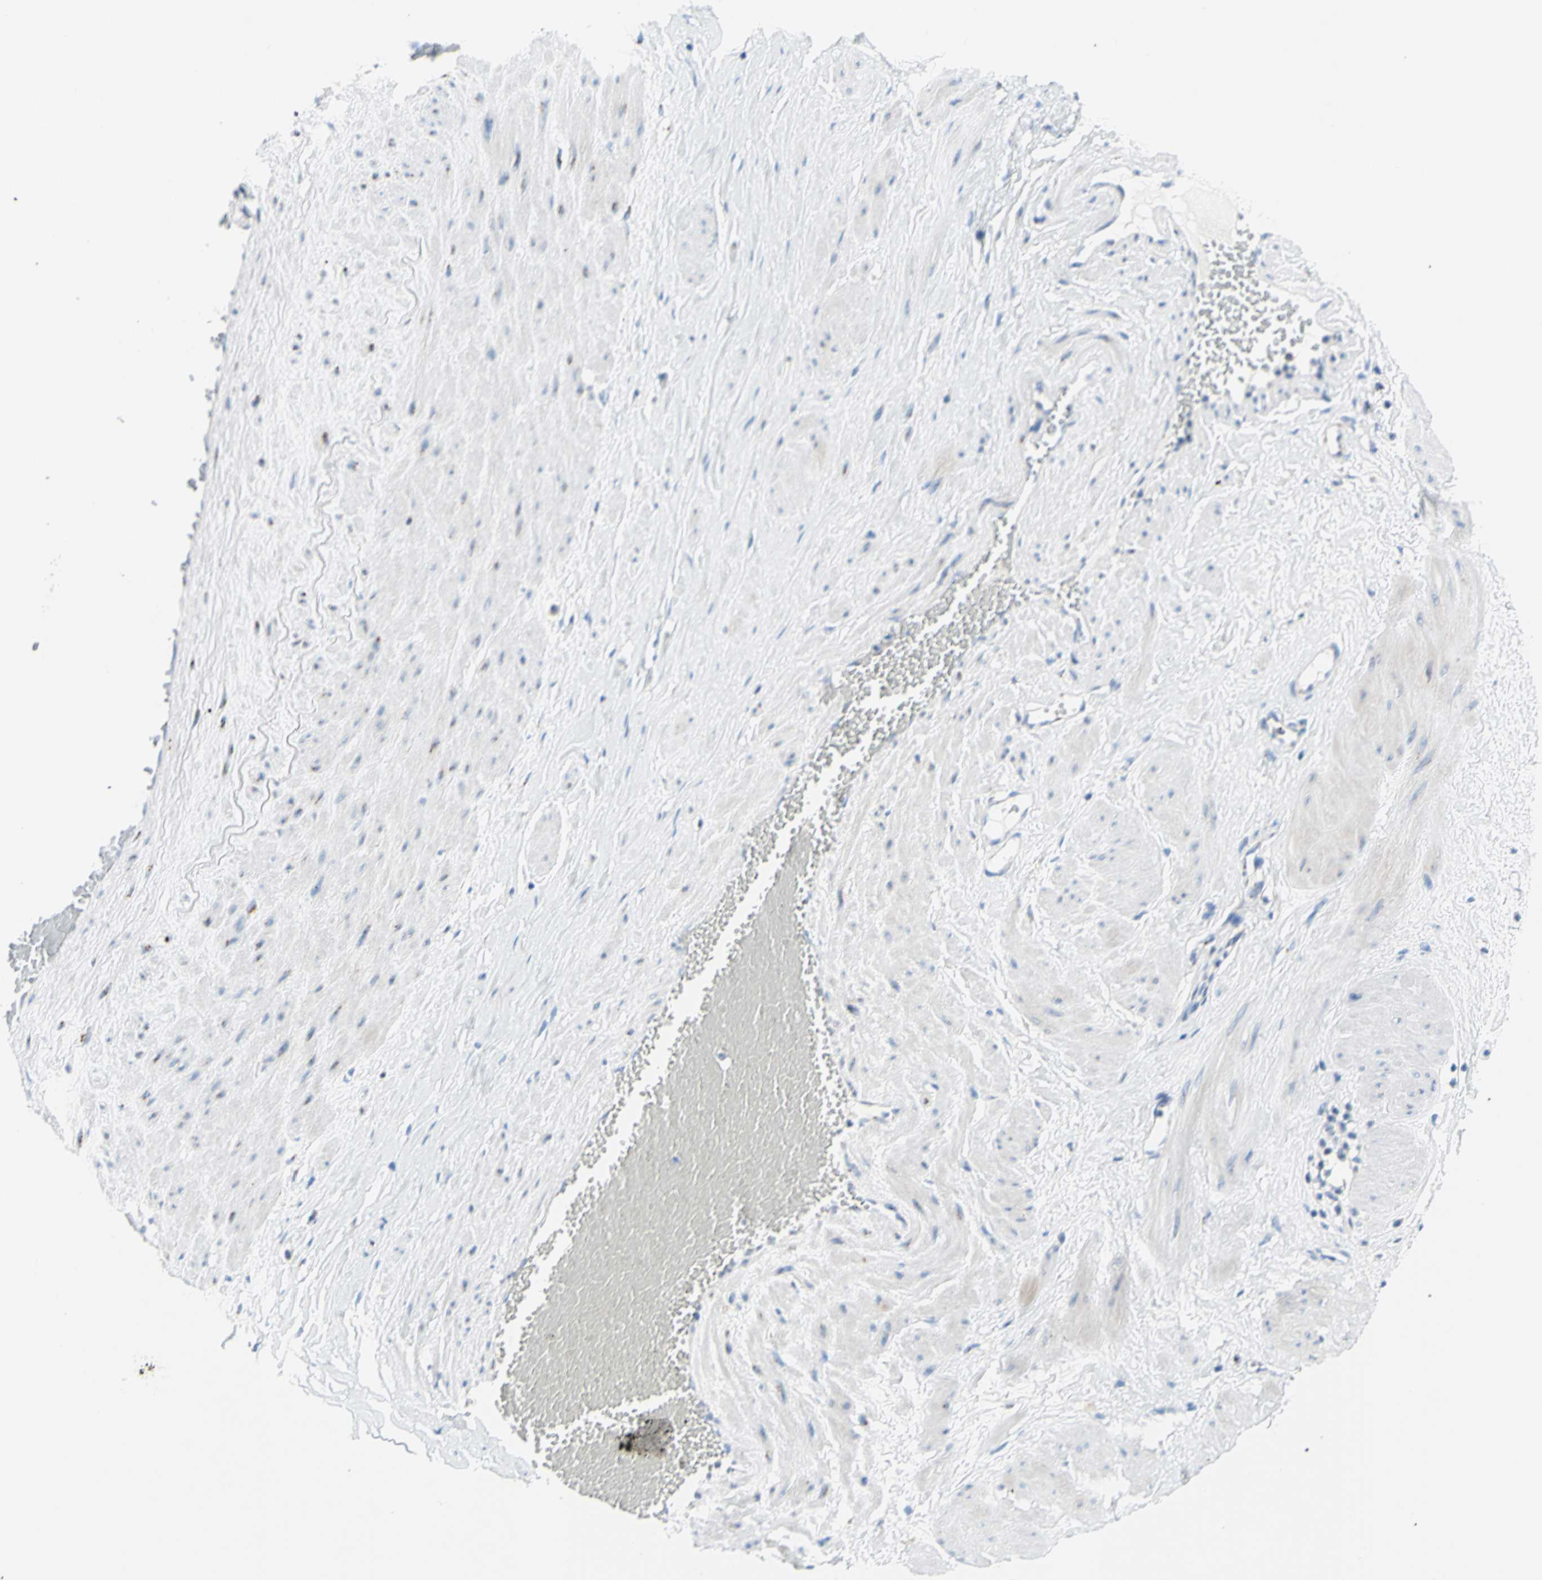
{"staining": {"intensity": "negative", "quantity": "none", "location": "none"}, "tissue": "adipose tissue", "cell_type": "Adipocytes", "image_type": "normal", "snomed": [{"axis": "morphology", "description": "Normal tissue, NOS"}, {"axis": "topography", "description": "Soft tissue"}, {"axis": "topography", "description": "Vascular tissue"}], "caption": "IHC of benign human adipose tissue displays no staining in adipocytes.", "gene": "GALNT2", "patient": {"sex": "female", "age": 35}}